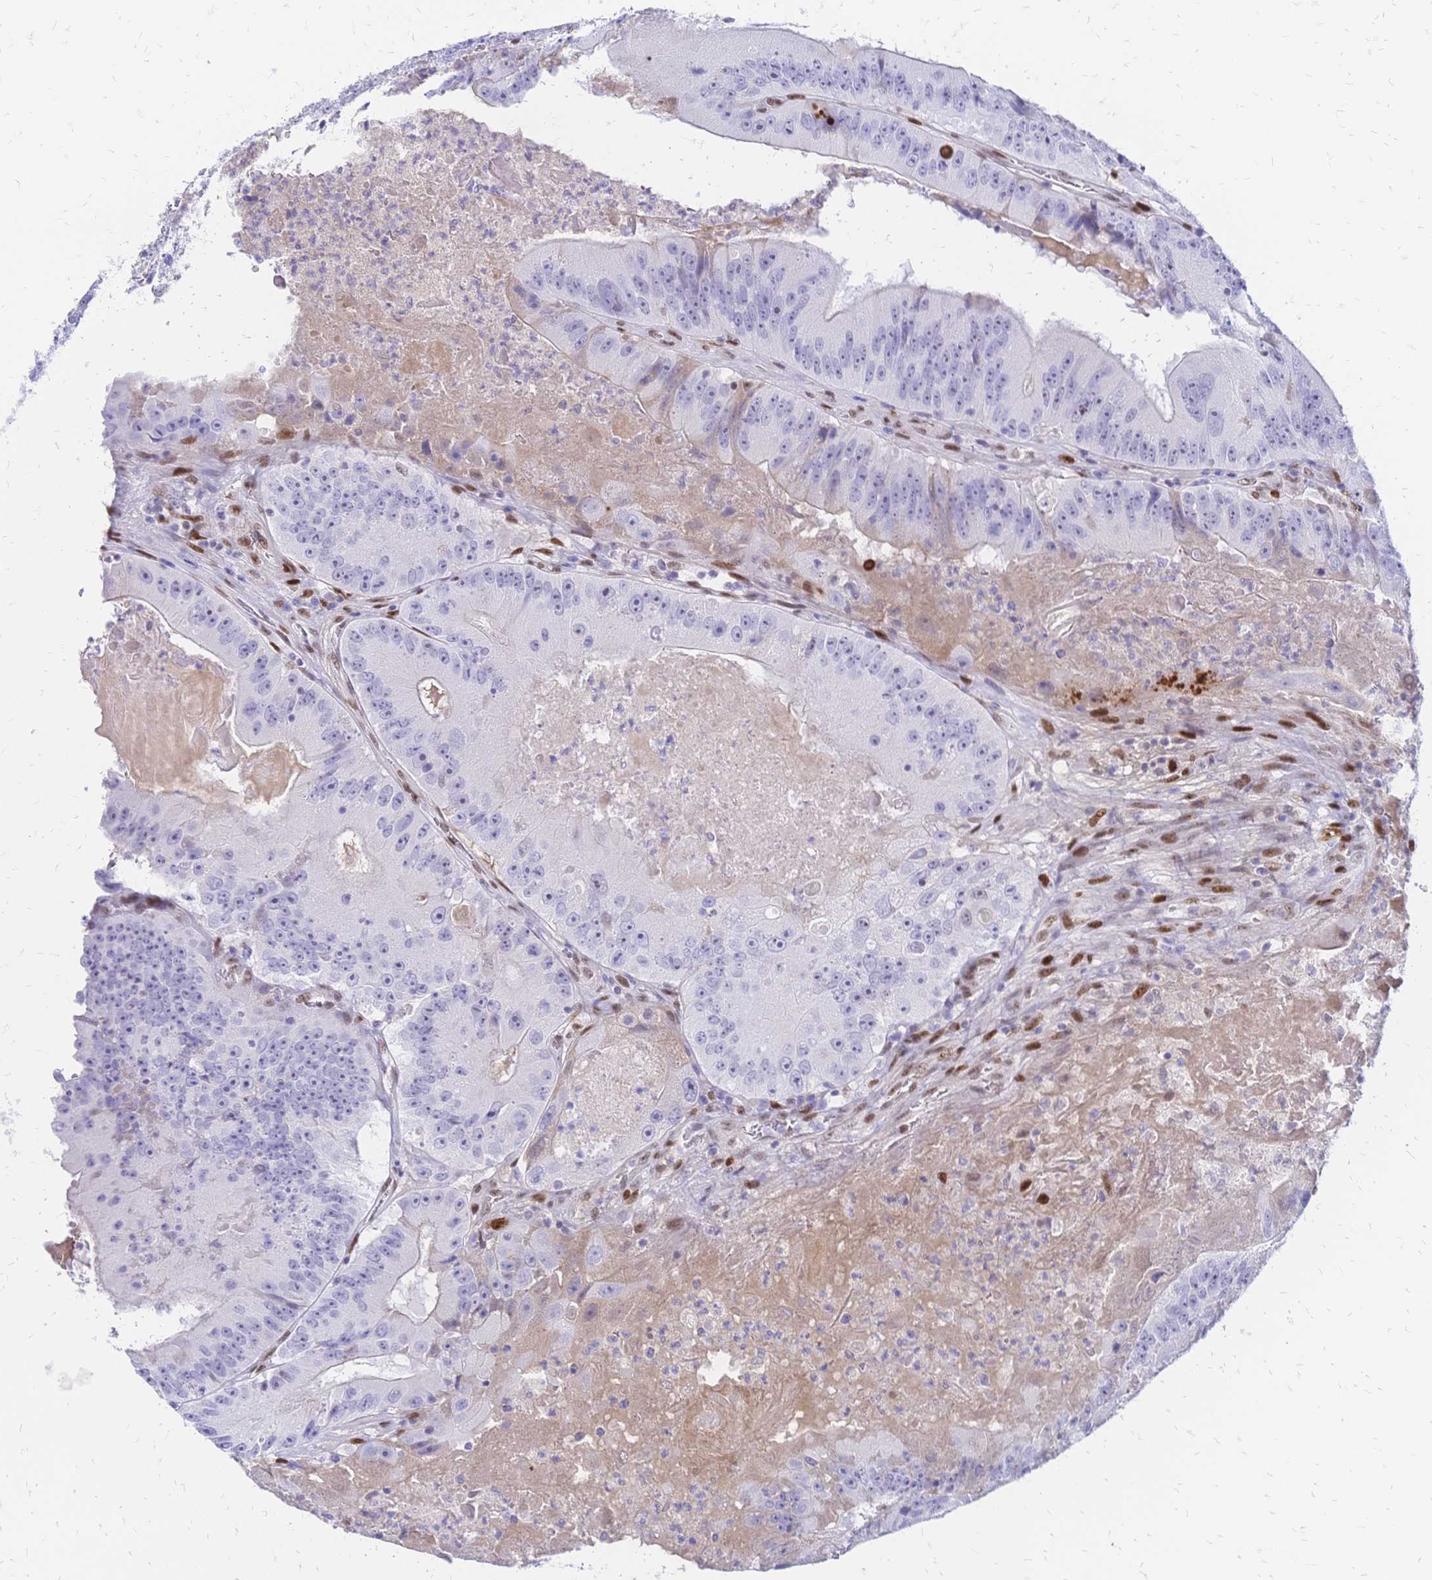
{"staining": {"intensity": "negative", "quantity": "none", "location": "none"}, "tissue": "colorectal cancer", "cell_type": "Tumor cells", "image_type": "cancer", "snomed": [{"axis": "morphology", "description": "Adenocarcinoma, NOS"}, {"axis": "topography", "description": "Colon"}], "caption": "DAB (3,3'-diaminobenzidine) immunohistochemical staining of colorectal adenocarcinoma exhibits no significant staining in tumor cells.", "gene": "NFIC", "patient": {"sex": "female", "age": 86}}